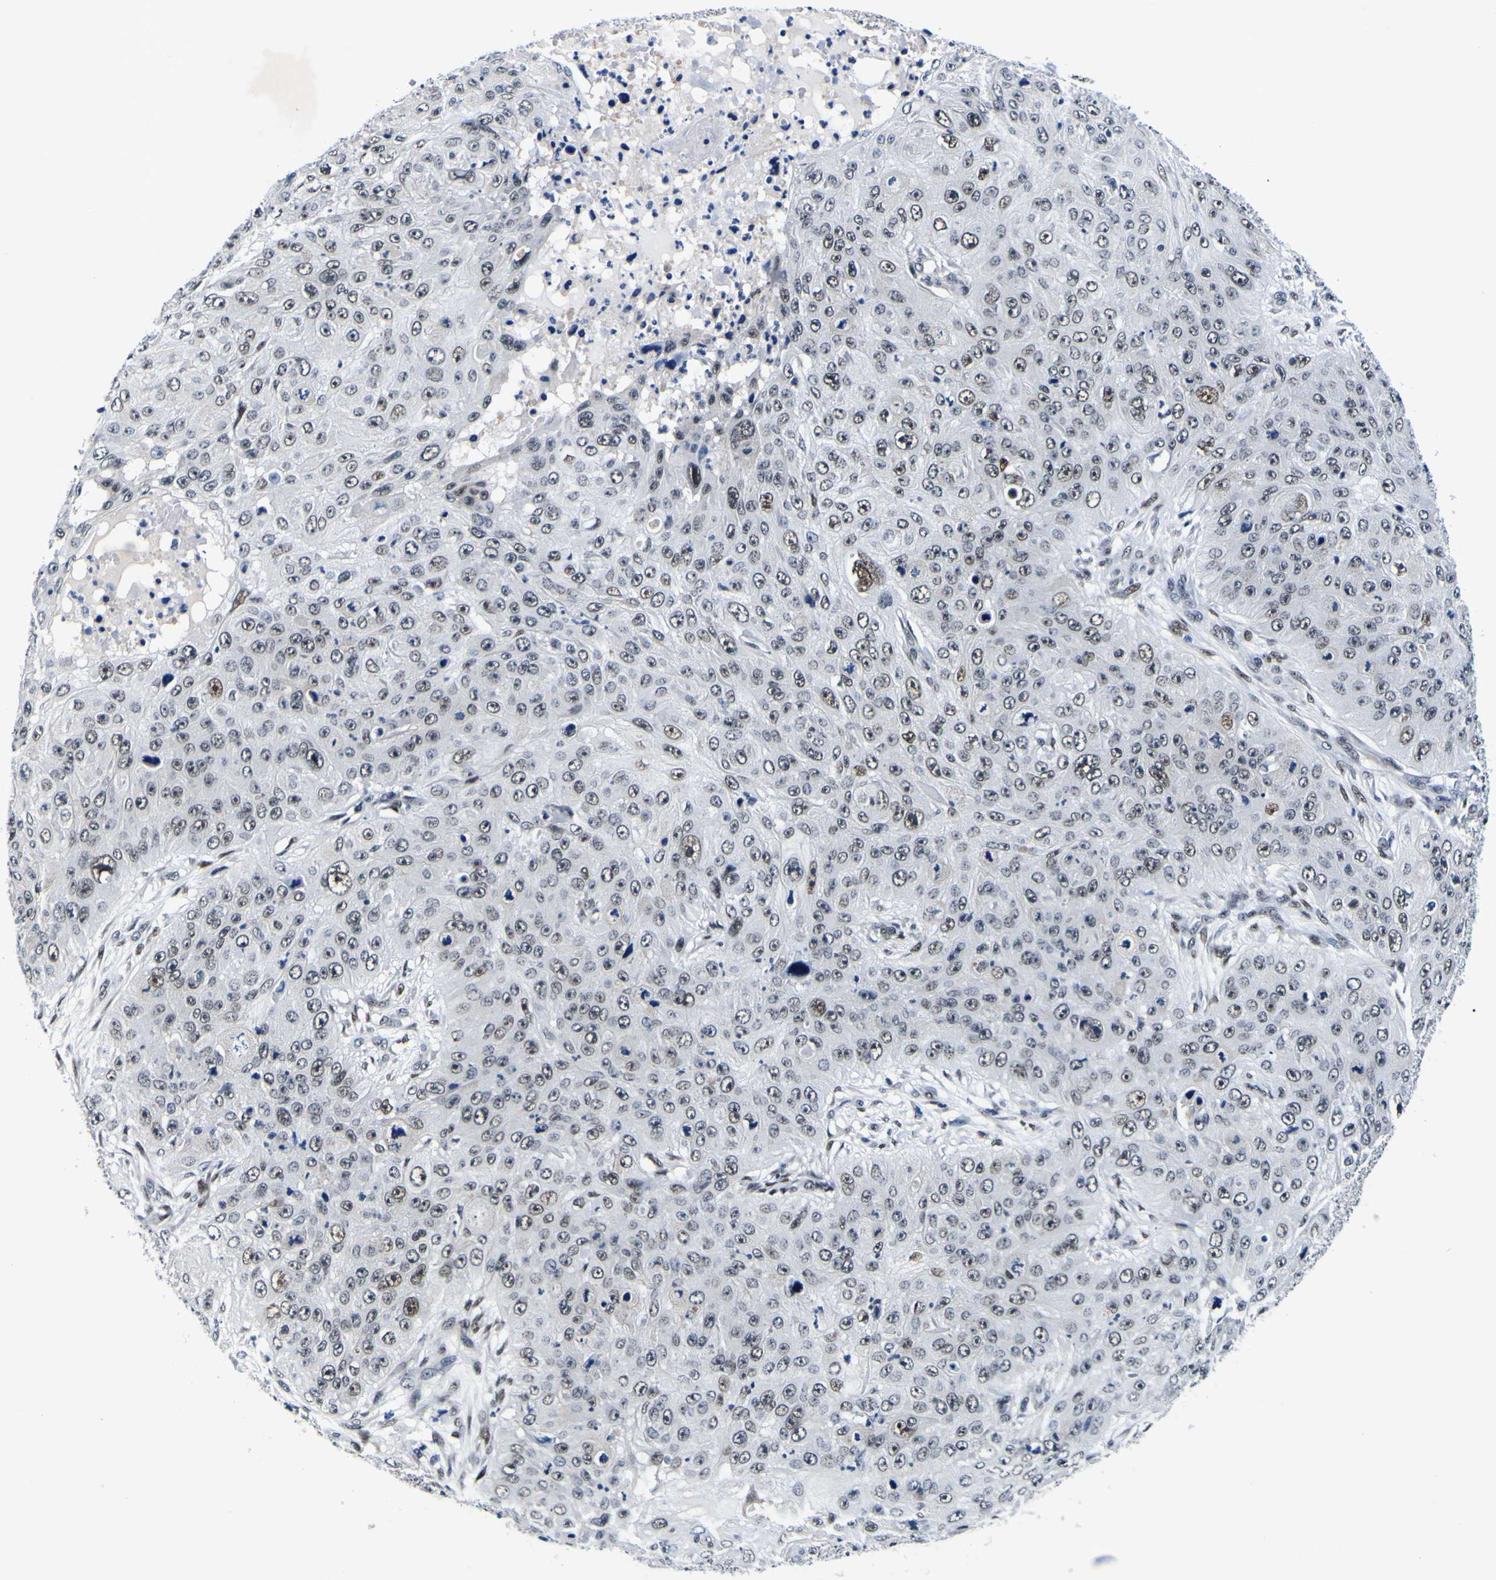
{"staining": {"intensity": "weak", "quantity": "<25%", "location": "nuclear"}, "tissue": "skin cancer", "cell_type": "Tumor cells", "image_type": "cancer", "snomed": [{"axis": "morphology", "description": "Squamous cell carcinoma, NOS"}, {"axis": "topography", "description": "Skin"}], "caption": "An immunohistochemistry (IHC) photomicrograph of skin cancer is shown. There is no staining in tumor cells of skin cancer. (DAB (3,3'-diaminobenzidine) immunohistochemistry visualized using brightfield microscopy, high magnification).", "gene": "CUL4B", "patient": {"sex": "female", "age": 80}}